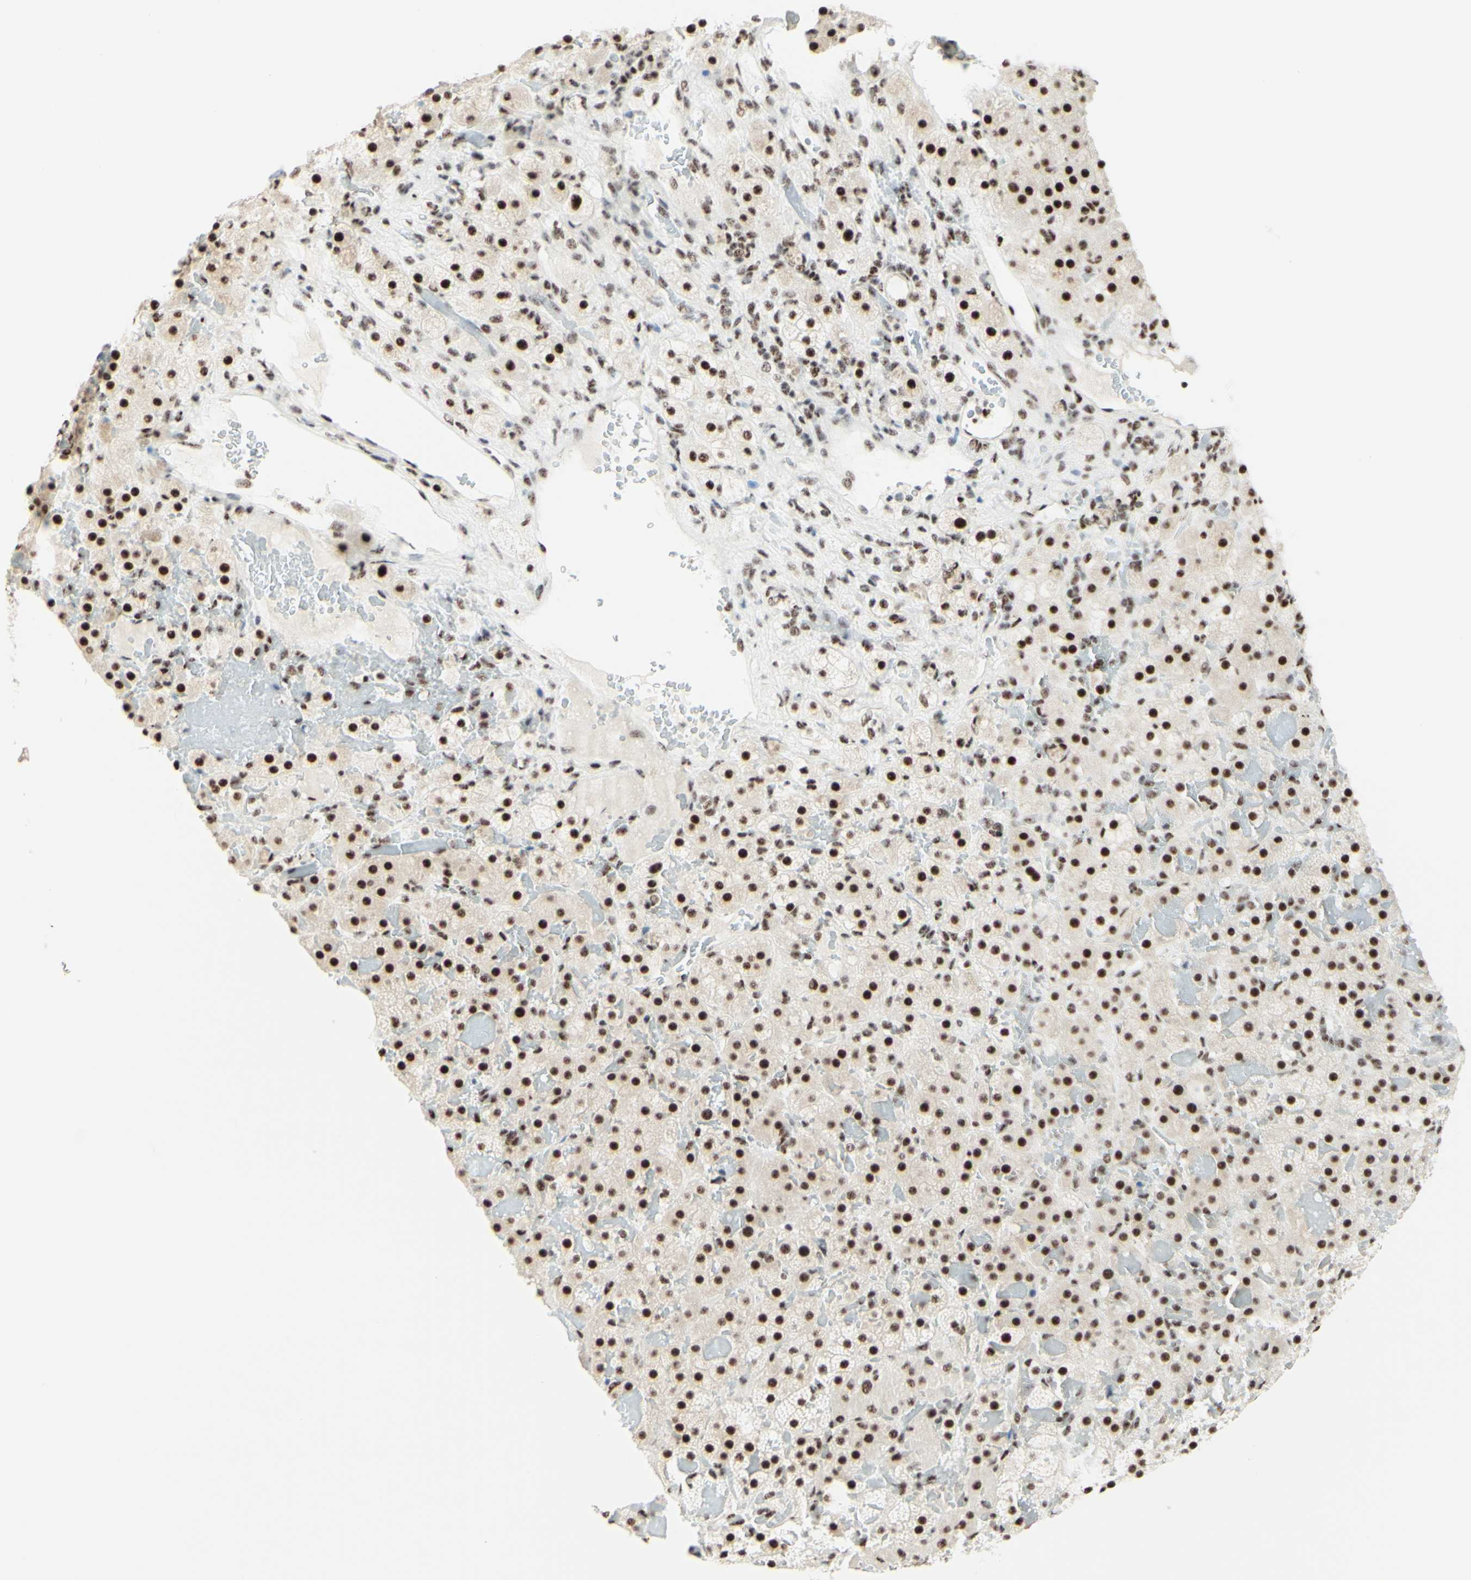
{"staining": {"intensity": "strong", "quantity": ">75%", "location": "nuclear"}, "tissue": "adrenal gland", "cell_type": "Glandular cells", "image_type": "normal", "snomed": [{"axis": "morphology", "description": "Normal tissue, NOS"}, {"axis": "topography", "description": "Adrenal gland"}], "caption": "Human adrenal gland stained for a protein (brown) reveals strong nuclear positive expression in about >75% of glandular cells.", "gene": "WTAP", "patient": {"sex": "female", "age": 59}}